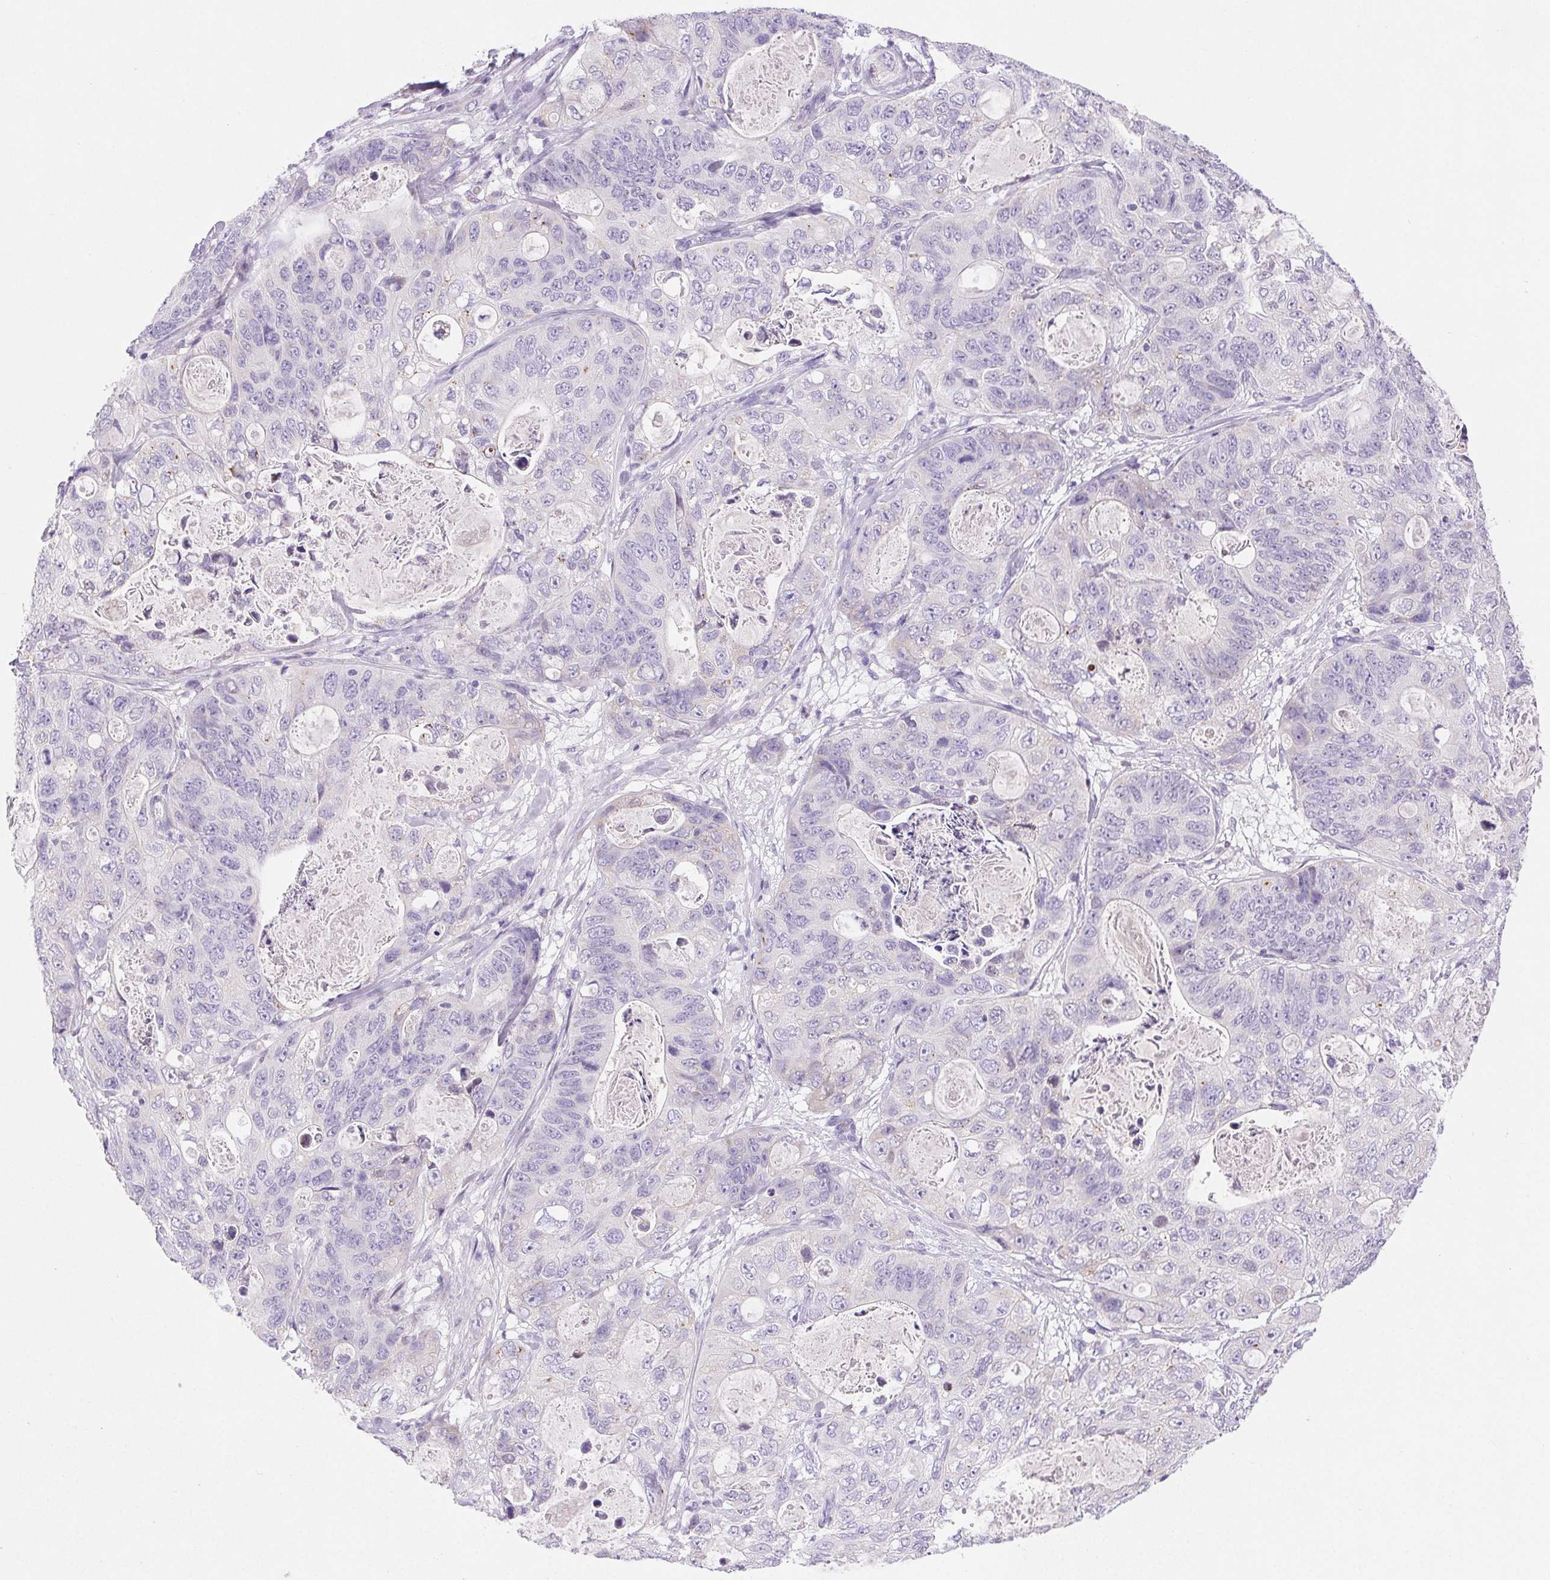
{"staining": {"intensity": "negative", "quantity": "none", "location": "none"}, "tissue": "stomach cancer", "cell_type": "Tumor cells", "image_type": "cancer", "snomed": [{"axis": "morphology", "description": "Normal tissue, NOS"}, {"axis": "morphology", "description": "Adenocarcinoma, NOS"}, {"axis": "topography", "description": "Stomach"}], "caption": "There is no significant staining in tumor cells of stomach adenocarcinoma.", "gene": "ARHGAP11B", "patient": {"sex": "female", "age": 89}}